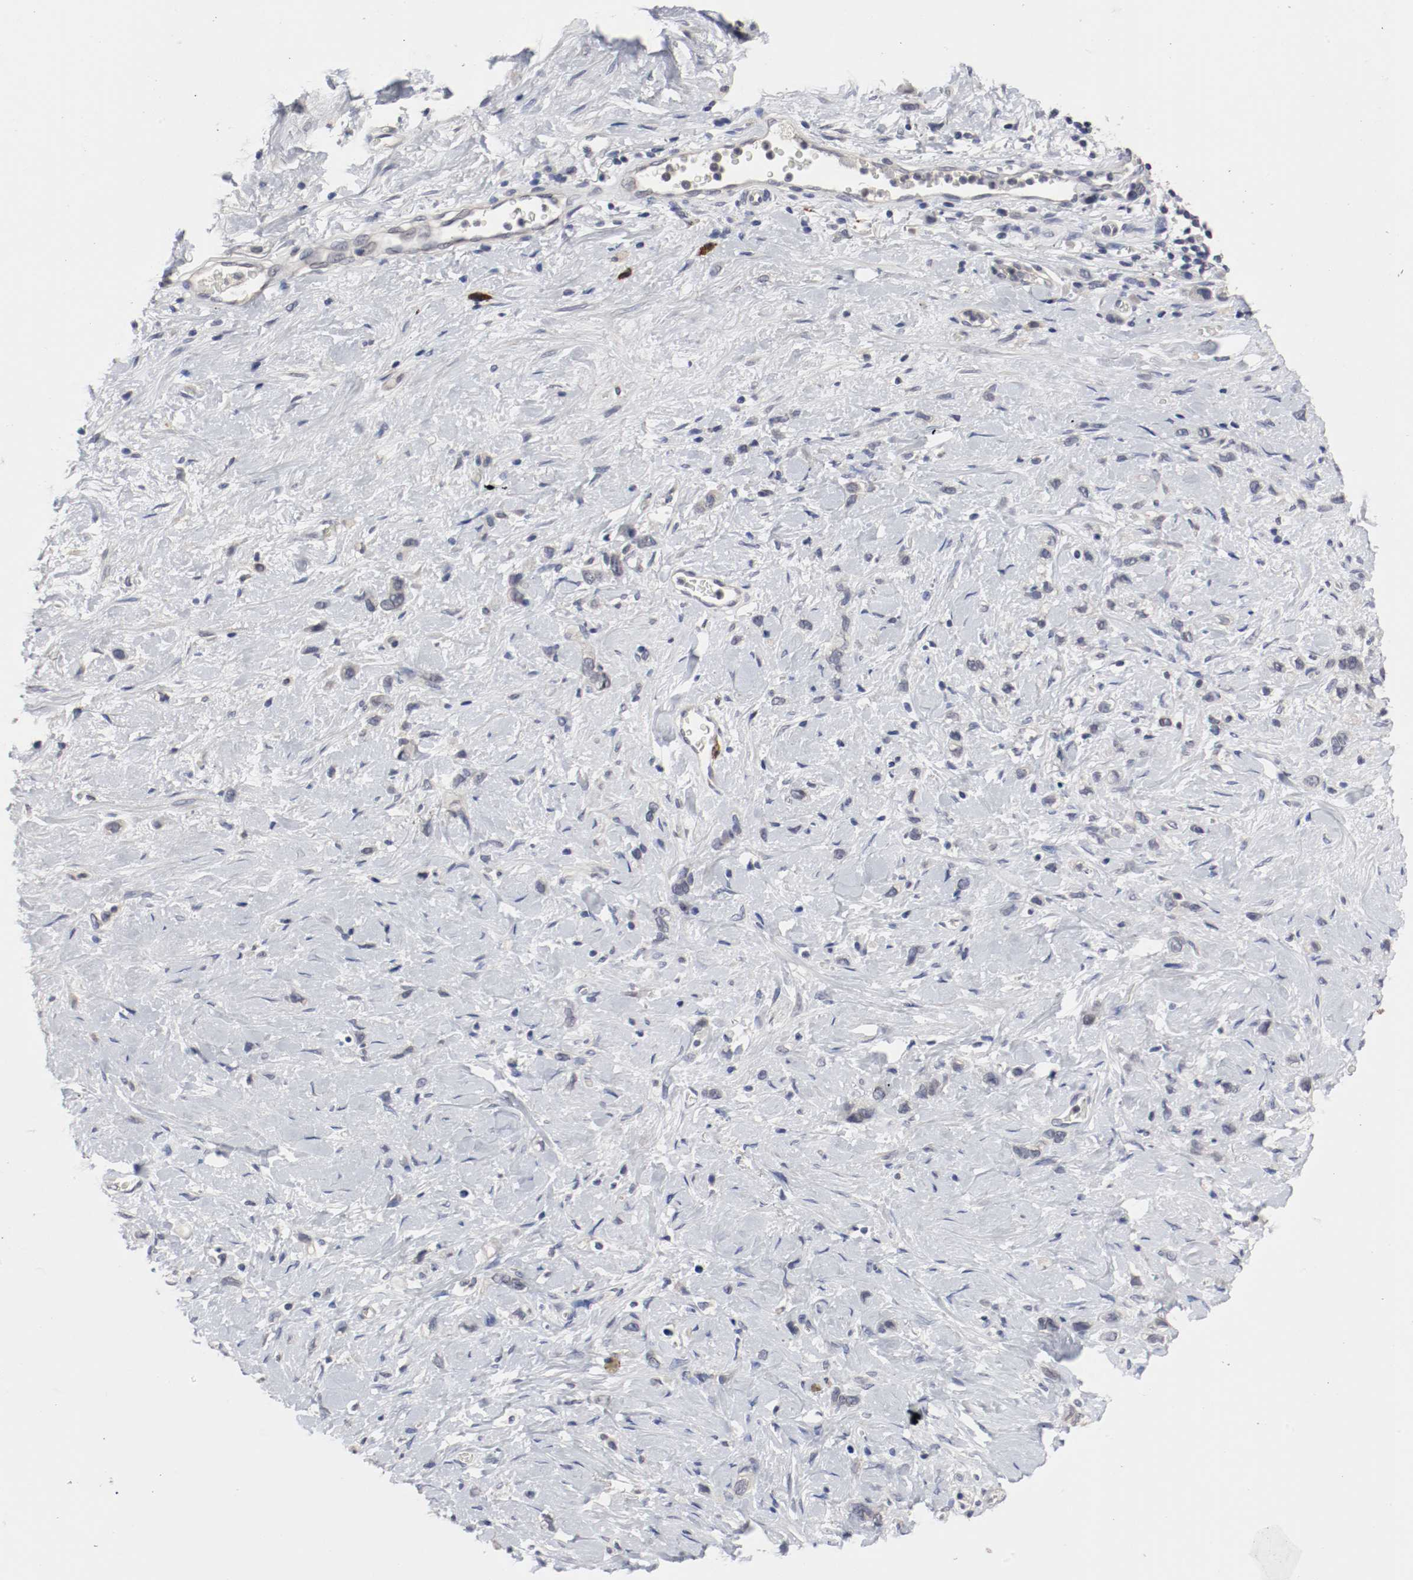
{"staining": {"intensity": "negative", "quantity": "none", "location": "none"}, "tissue": "stomach cancer", "cell_type": "Tumor cells", "image_type": "cancer", "snomed": [{"axis": "morphology", "description": "Normal tissue, NOS"}, {"axis": "morphology", "description": "Adenocarcinoma, NOS"}, {"axis": "morphology", "description": "Adenocarcinoma, High grade"}, {"axis": "topography", "description": "Stomach, upper"}, {"axis": "topography", "description": "Stomach"}], "caption": "IHC of human adenocarcinoma (stomach) reveals no expression in tumor cells.", "gene": "CEBPE", "patient": {"sex": "female", "age": 65}}